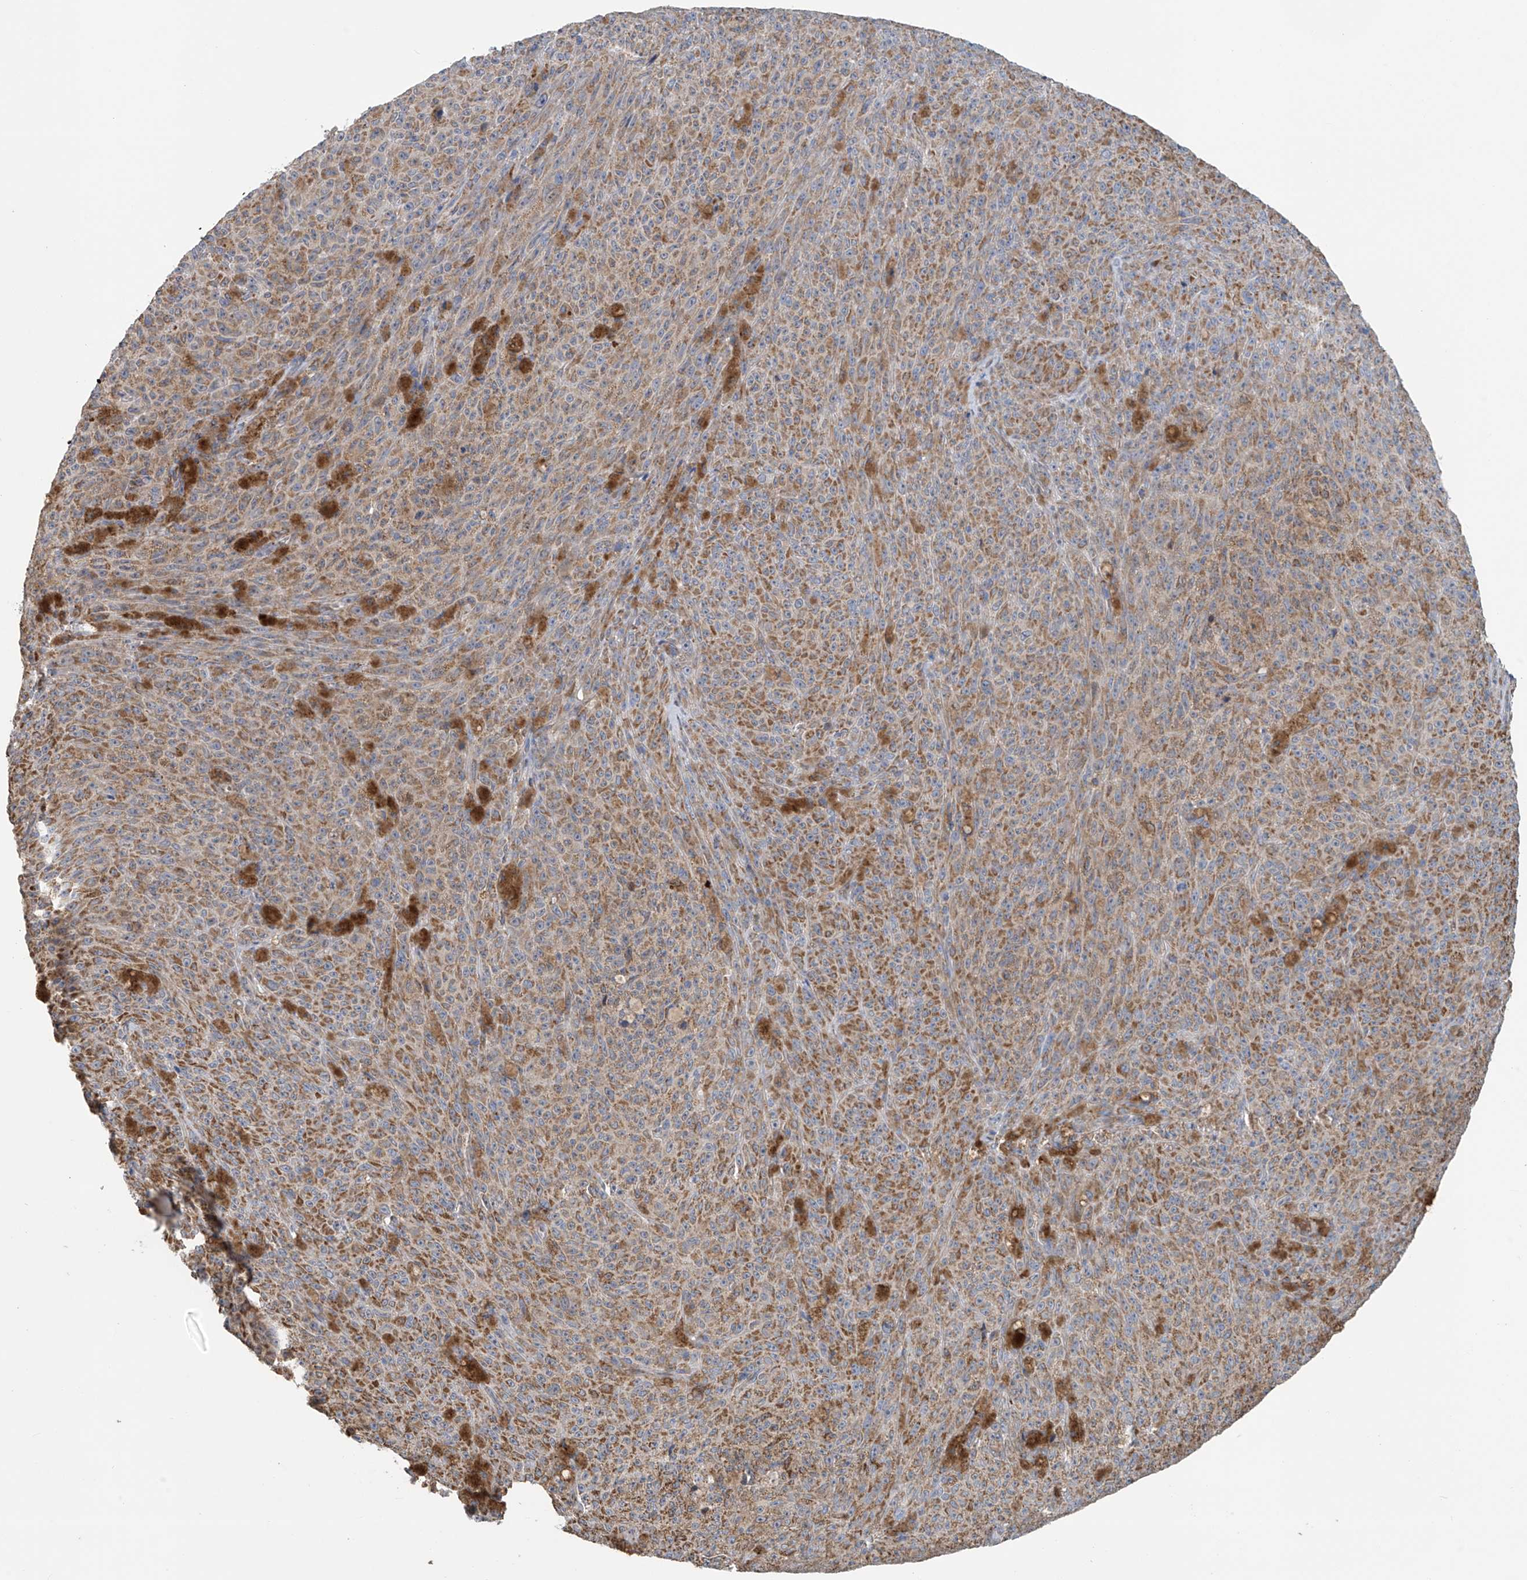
{"staining": {"intensity": "moderate", "quantity": ">75%", "location": "cytoplasmic/membranous"}, "tissue": "melanoma", "cell_type": "Tumor cells", "image_type": "cancer", "snomed": [{"axis": "morphology", "description": "Malignant melanoma, NOS"}, {"axis": "topography", "description": "Skin"}], "caption": "This is an image of immunohistochemistry (IHC) staining of malignant melanoma, which shows moderate staining in the cytoplasmic/membranous of tumor cells.", "gene": "COMMD1", "patient": {"sex": "female", "age": 82}}